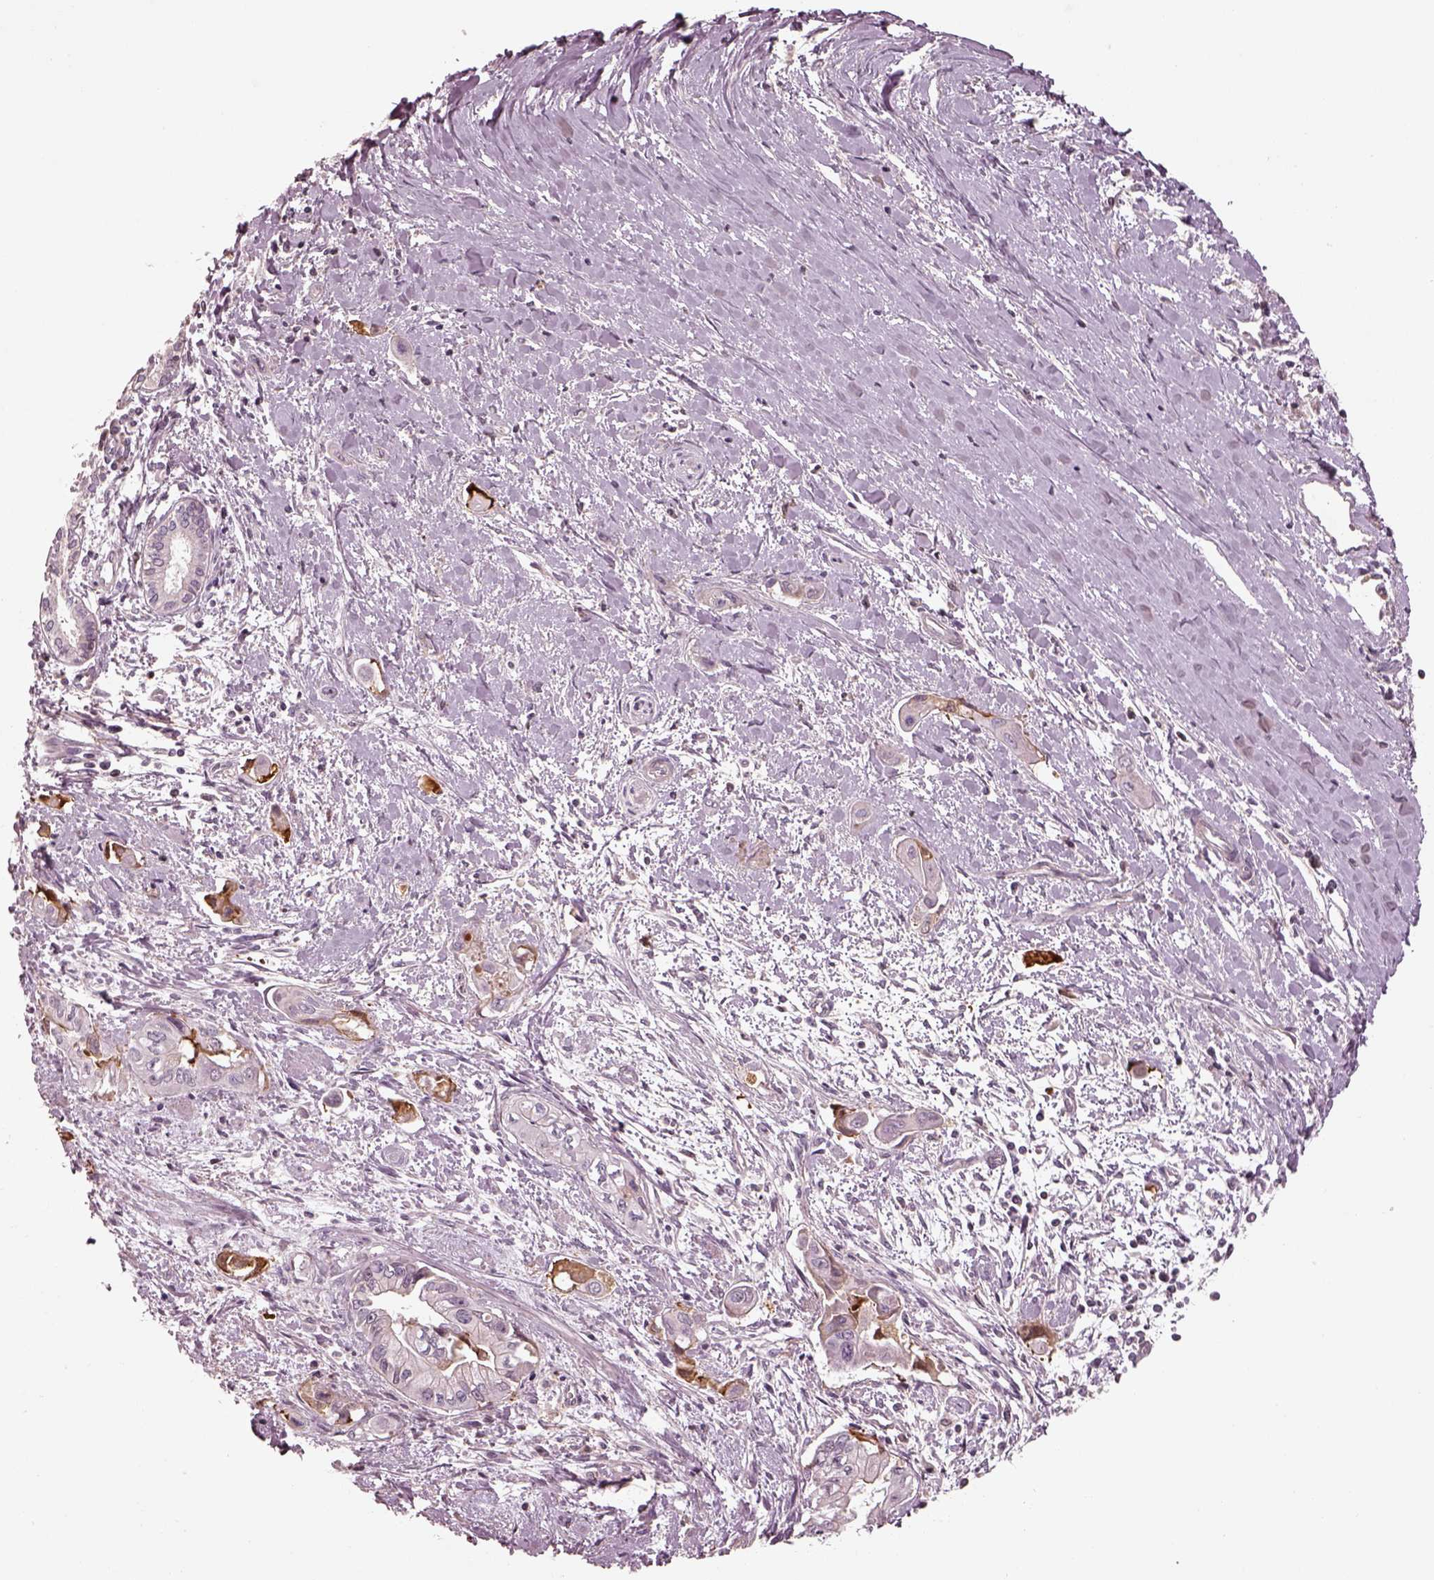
{"staining": {"intensity": "negative", "quantity": "none", "location": "none"}, "tissue": "pancreatic cancer", "cell_type": "Tumor cells", "image_type": "cancer", "snomed": [{"axis": "morphology", "description": "Adenocarcinoma, NOS"}, {"axis": "topography", "description": "Pancreas"}], "caption": "Adenocarcinoma (pancreatic) was stained to show a protein in brown. There is no significant staining in tumor cells.", "gene": "TLX3", "patient": {"sex": "male", "age": 60}}